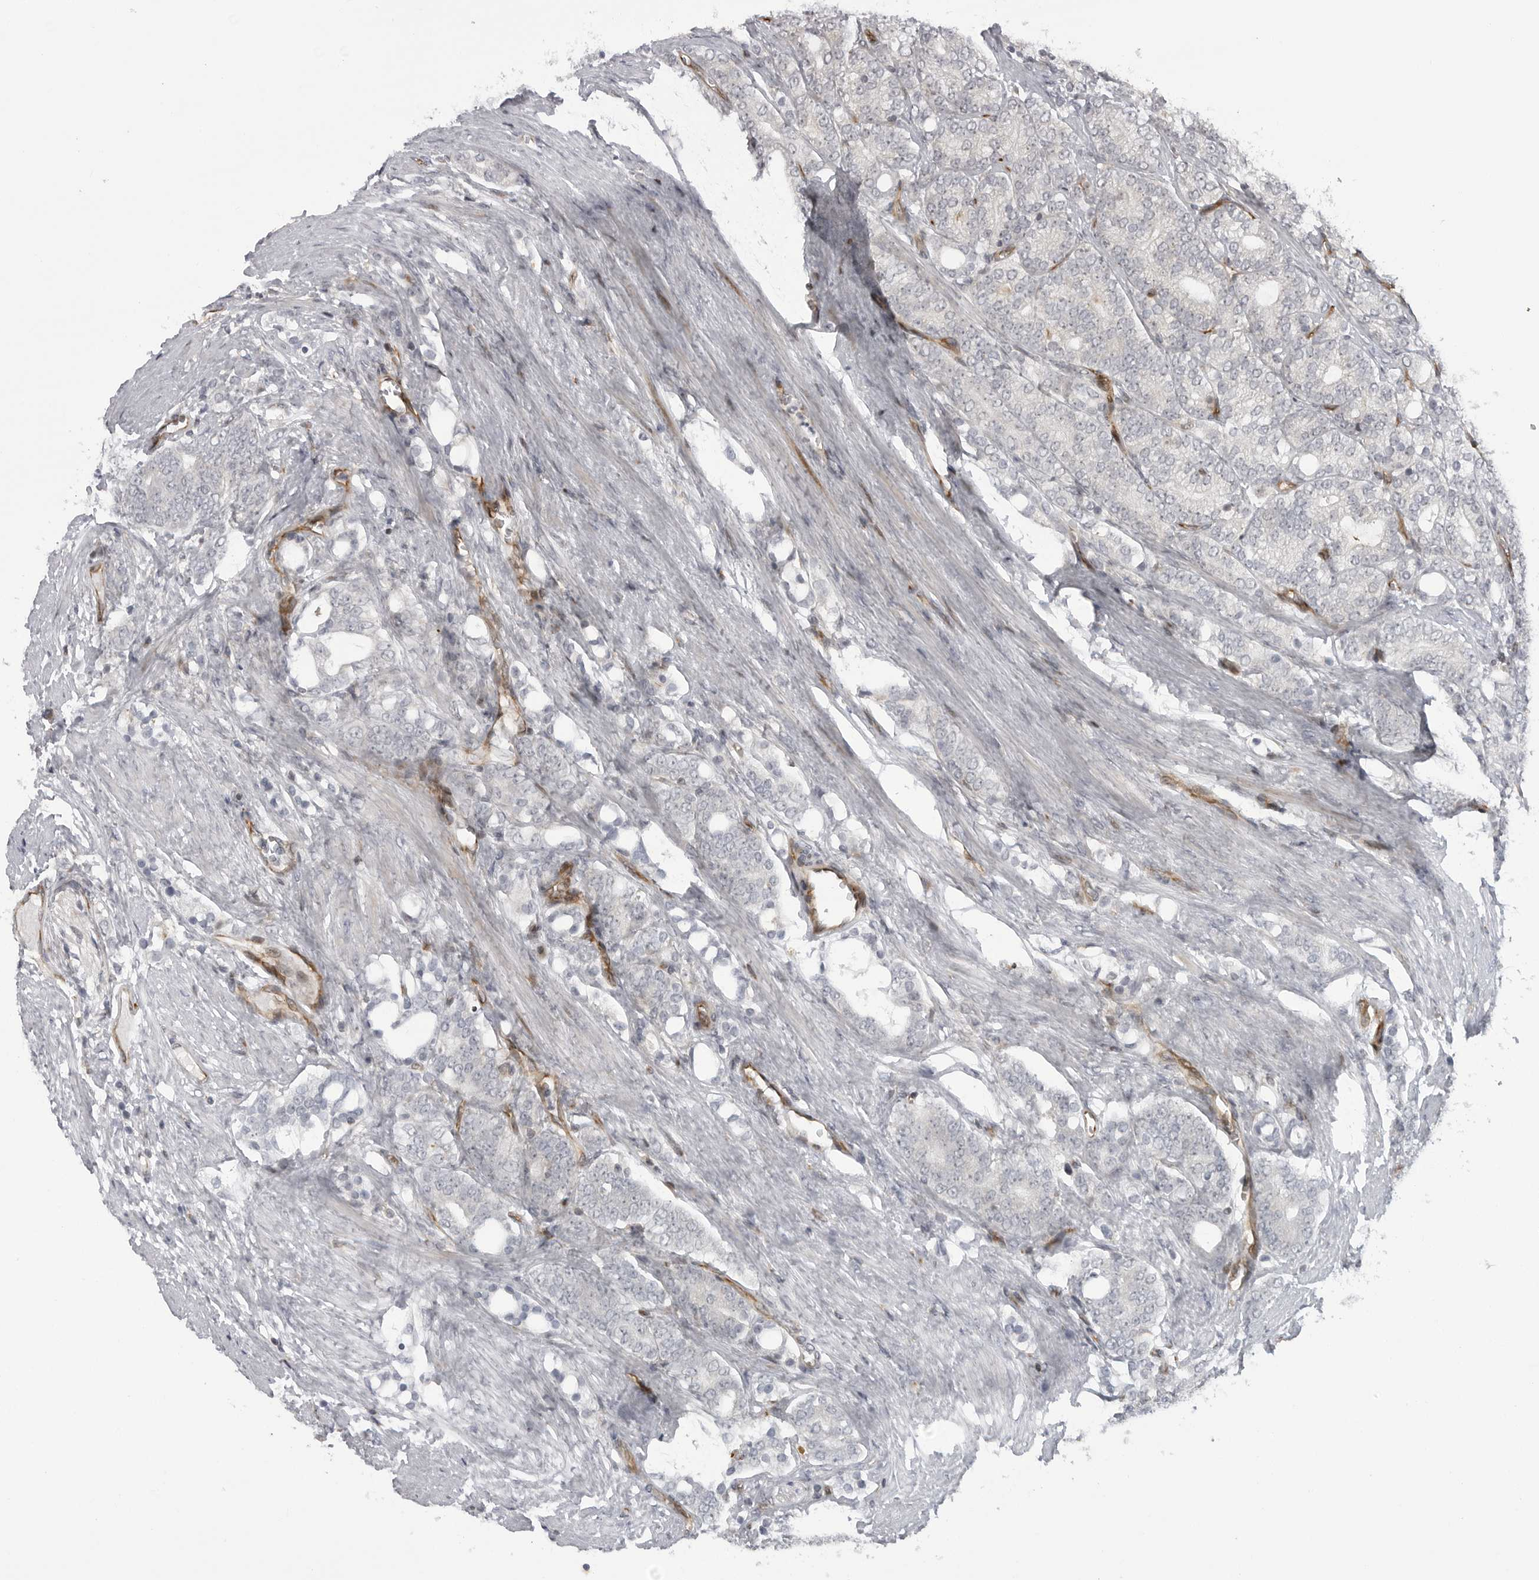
{"staining": {"intensity": "negative", "quantity": "none", "location": "none"}, "tissue": "prostate cancer", "cell_type": "Tumor cells", "image_type": "cancer", "snomed": [{"axis": "morphology", "description": "Adenocarcinoma, High grade"}, {"axis": "topography", "description": "Prostate"}], "caption": "Tumor cells are negative for brown protein staining in prostate adenocarcinoma (high-grade).", "gene": "ABL1", "patient": {"sex": "male", "age": 57}}